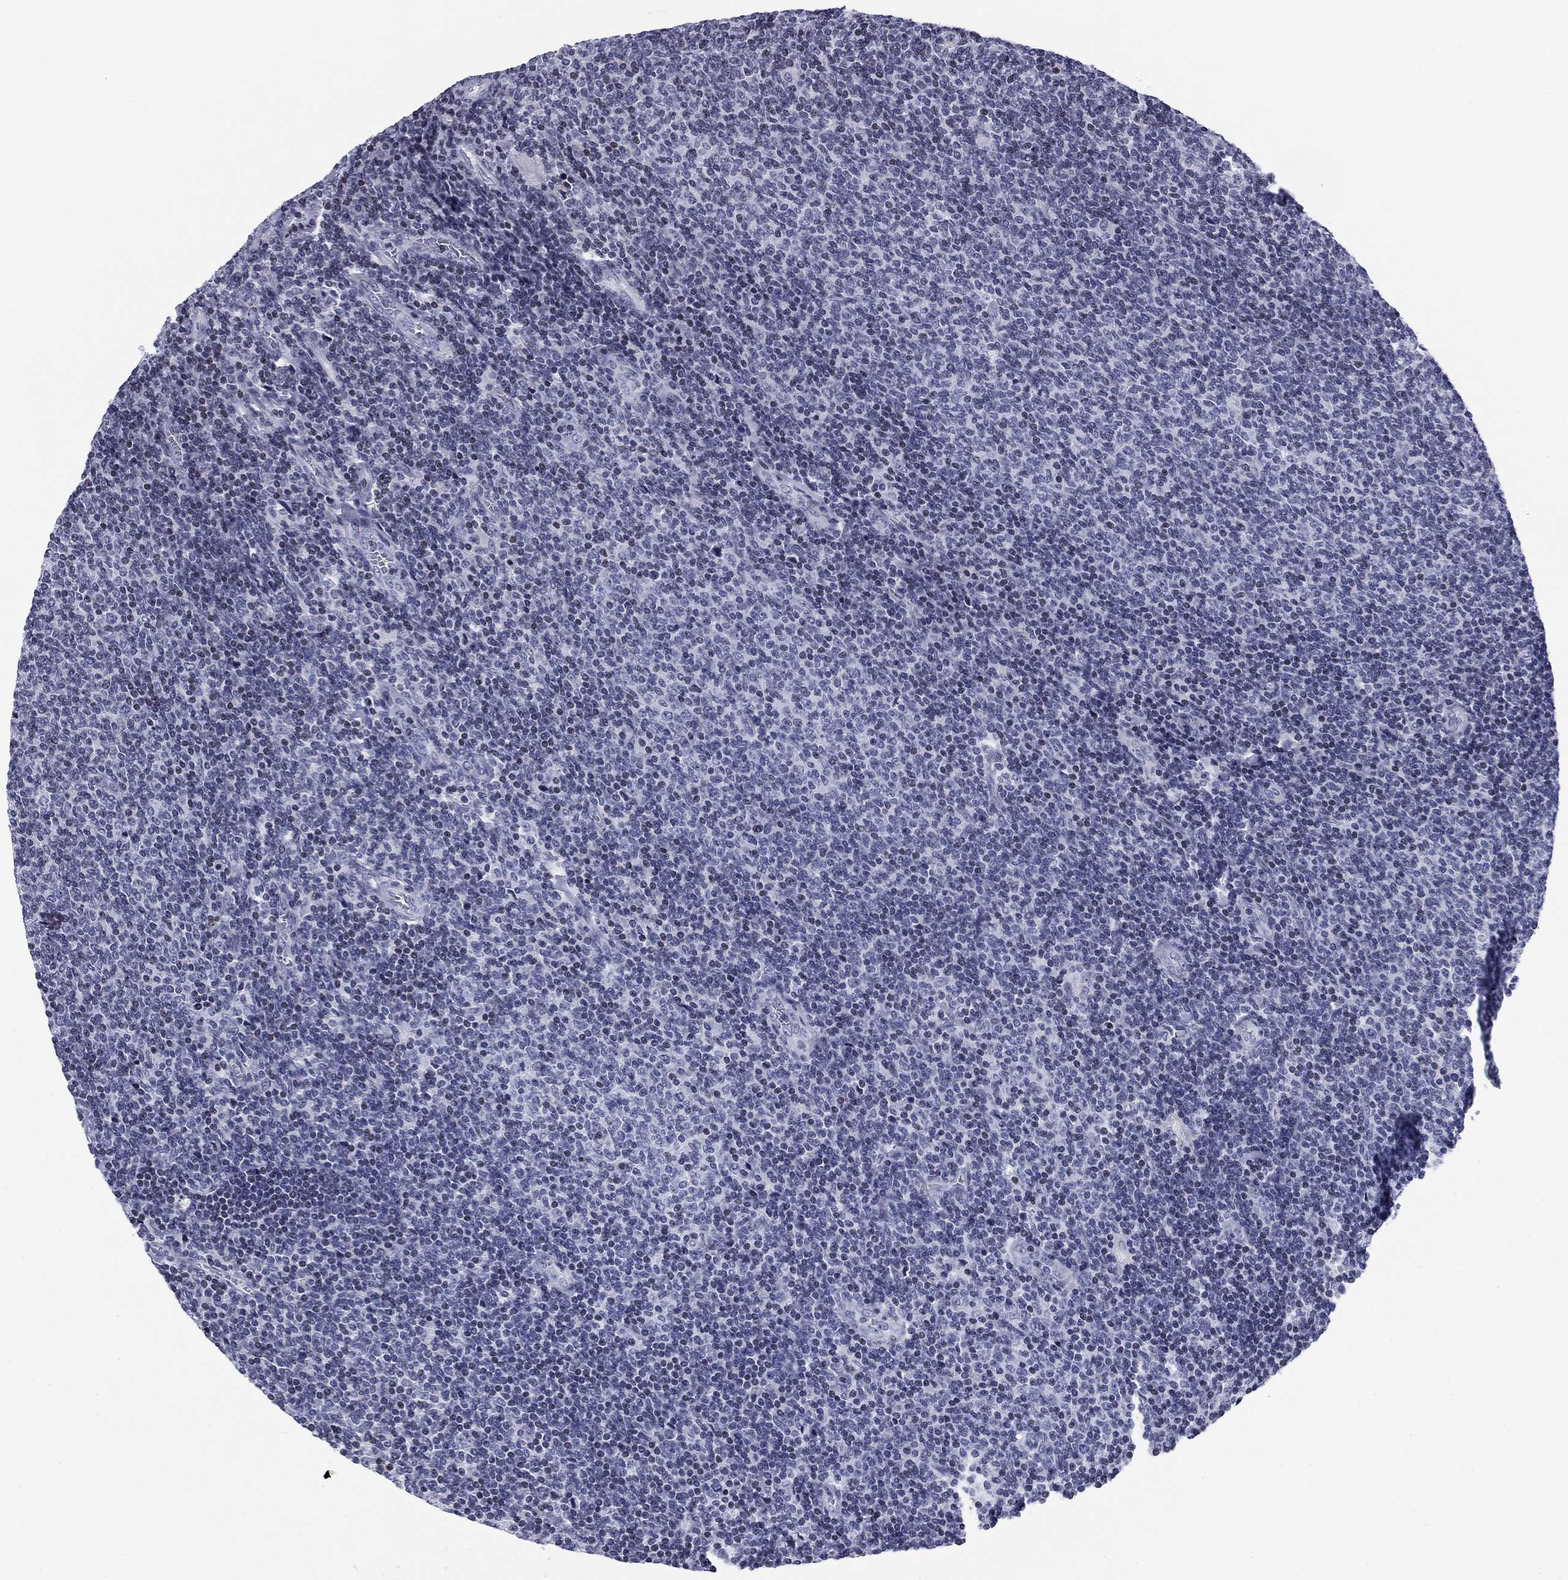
{"staining": {"intensity": "negative", "quantity": "none", "location": "none"}, "tissue": "lymphoma", "cell_type": "Tumor cells", "image_type": "cancer", "snomed": [{"axis": "morphology", "description": "Malignant lymphoma, non-Hodgkin's type, Low grade"}, {"axis": "topography", "description": "Lymph node"}], "caption": "Protein analysis of lymphoma demonstrates no significant expression in tumor cells.", "gene": "CCDC144A", "patient": {"sex": "male", "age": 52}}